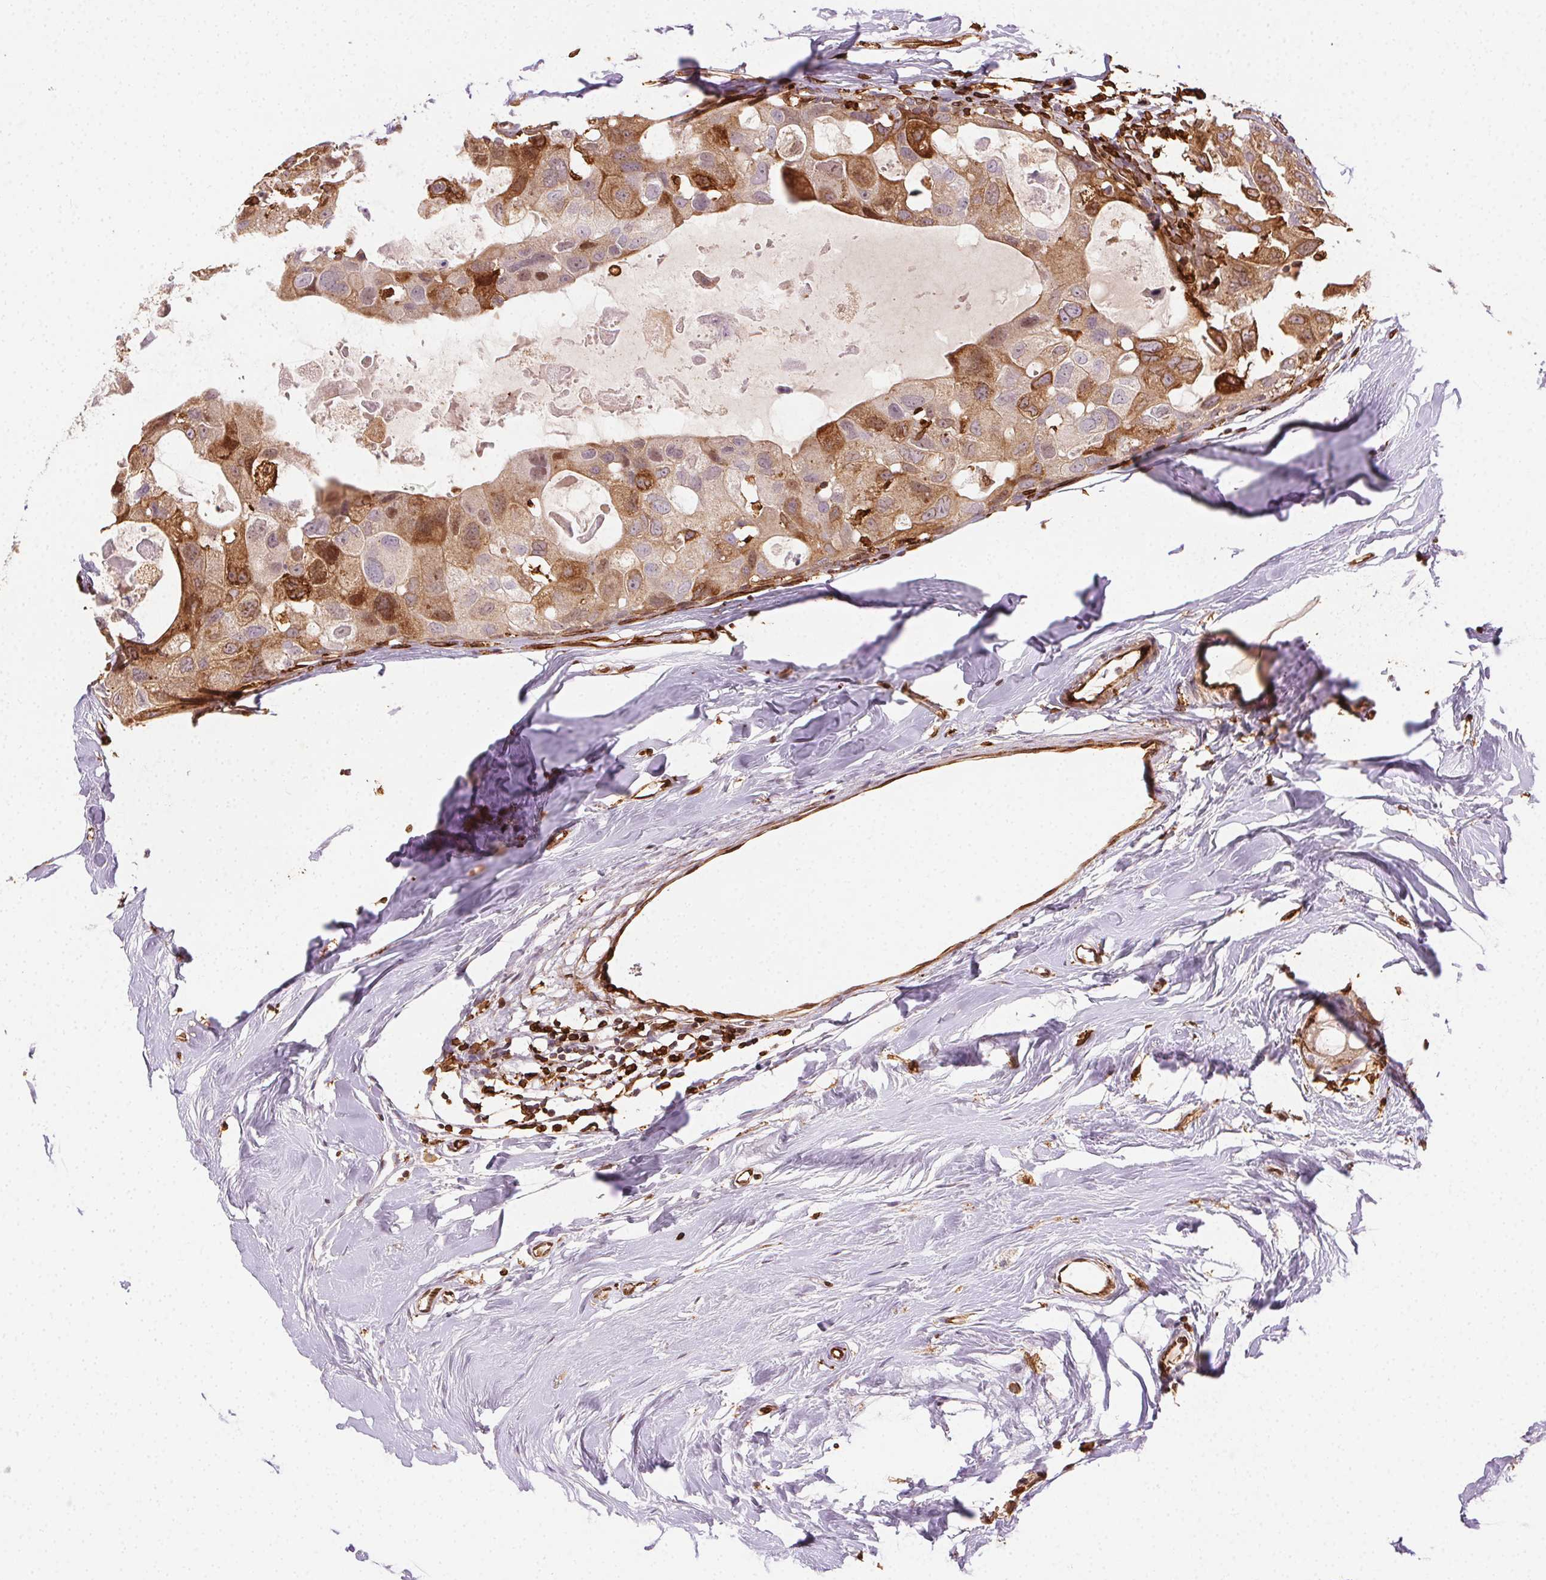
{"staining": {"intensity": "moderate", "quantity": "25%-75%", "location": "cytoplasmic/membranous"}, "tissue": "breast cancer", "cell_type": "Tumor cells", "image_type": "cancer", "snomed": [{"axis": "morphology", "description": "Duct carcinoma"}, {"axis": "topography", "description": "Breast"}], "caption": "A brown stain shows moderate cytoplasmic/membranous expression of a protein in human breast cancer (infiltrating ductal carcinoma) tumor cells.", "gene": "RNASET2", "patient": {"sex": "female", "age": 43}}